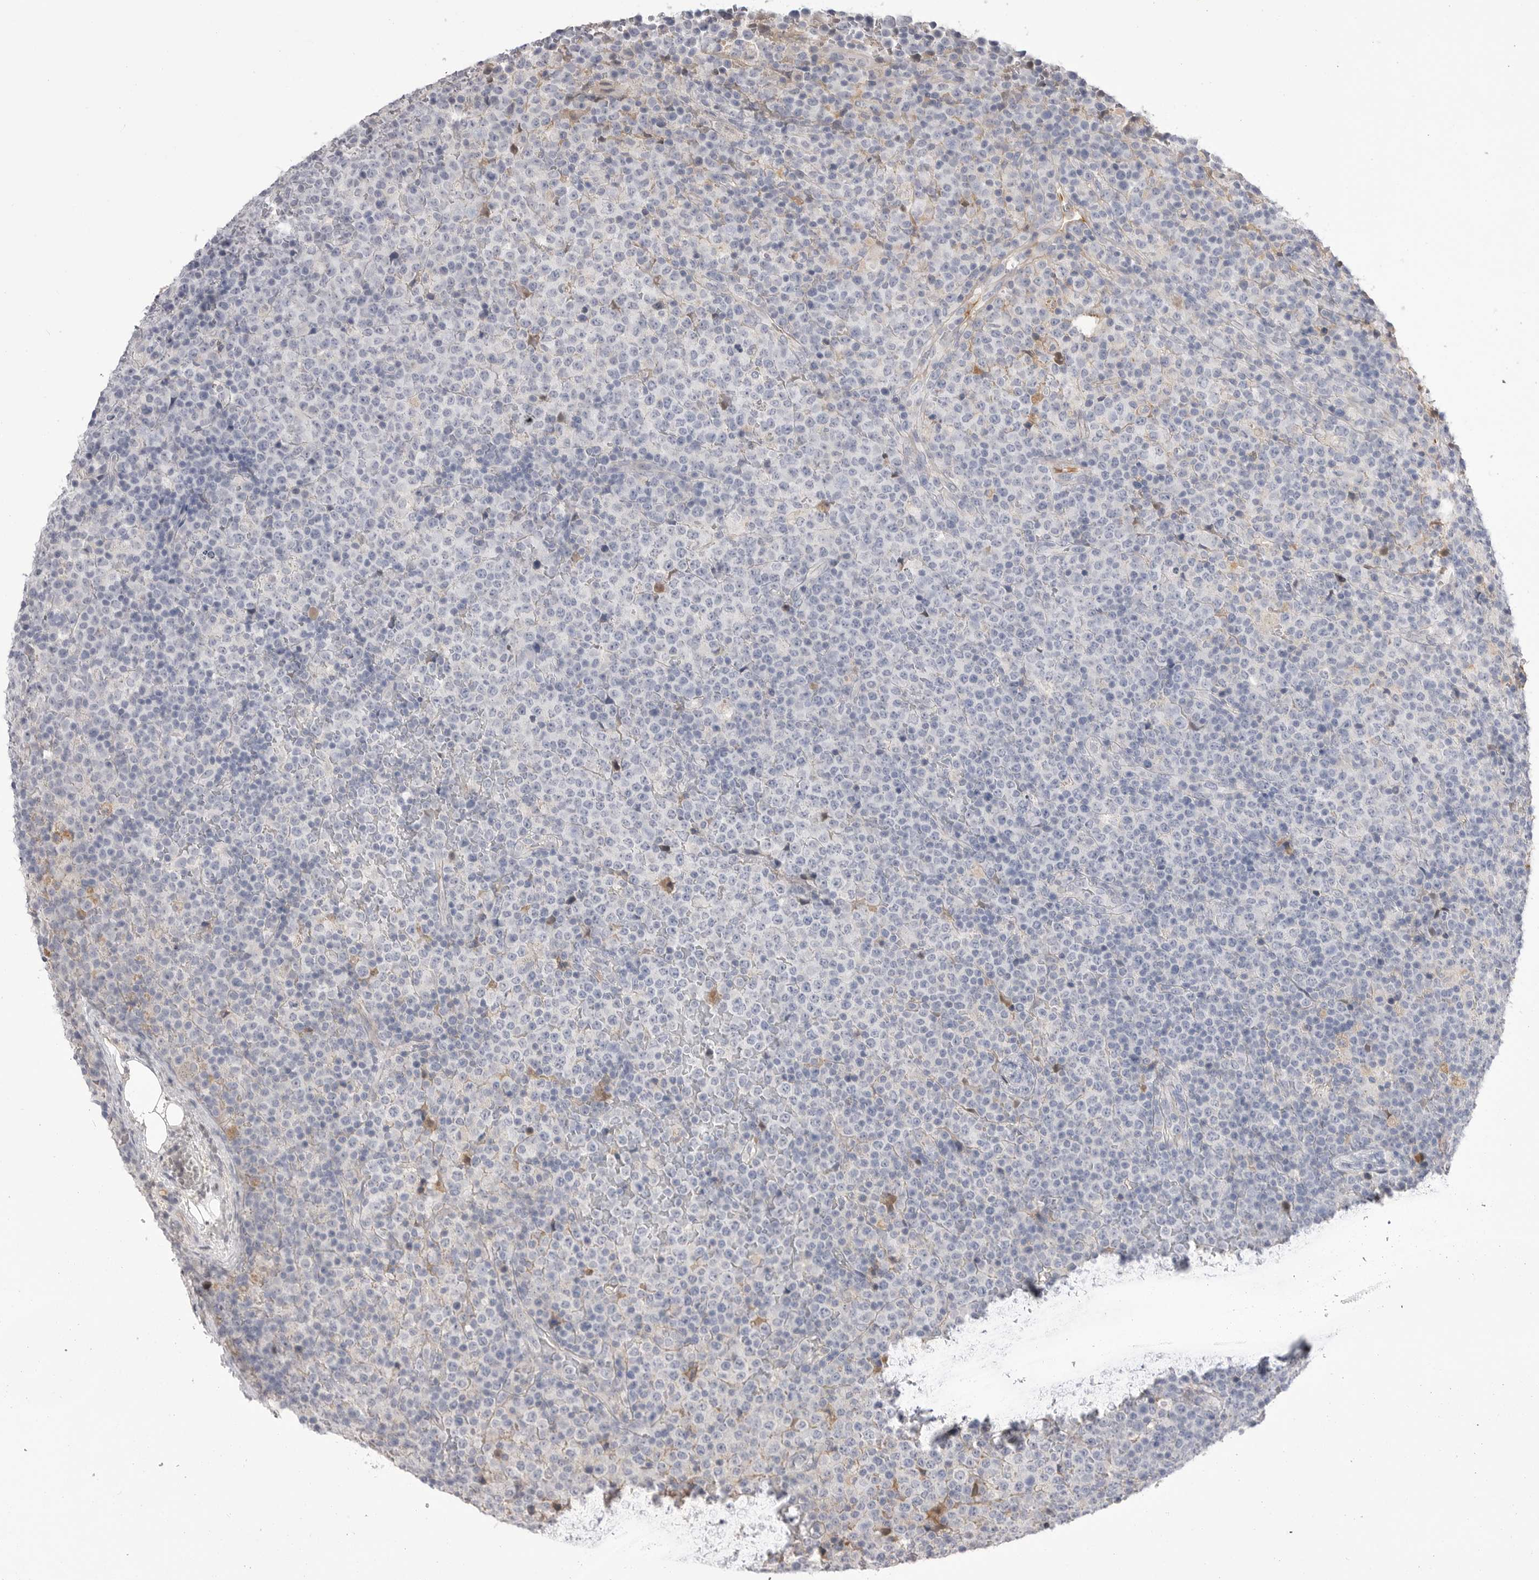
{"staining": {"intensity": "negative", "quantity": "none", "location": "none"}, "tissue": "lymphoma", "cell_type": "Tumor cells", "image_type": "cancer", "snomed": [{"axis": "morphology", "description": "Malignant lymphoma, non-Hodgkin's type, High grade"}, {"axis": "topography", "description": "Lymph node"}], "caption": "Lymphoma was stained to show a protein in brown. There is no significant staining in tumor cells. The staining was performed using DAB to visualize the protein expression in brown, while the nuclei were stained in blue with hematoxylin (Magnification: 20x).", "gene": "CPB1", "patient": {"sex": "male", "age": 13}}